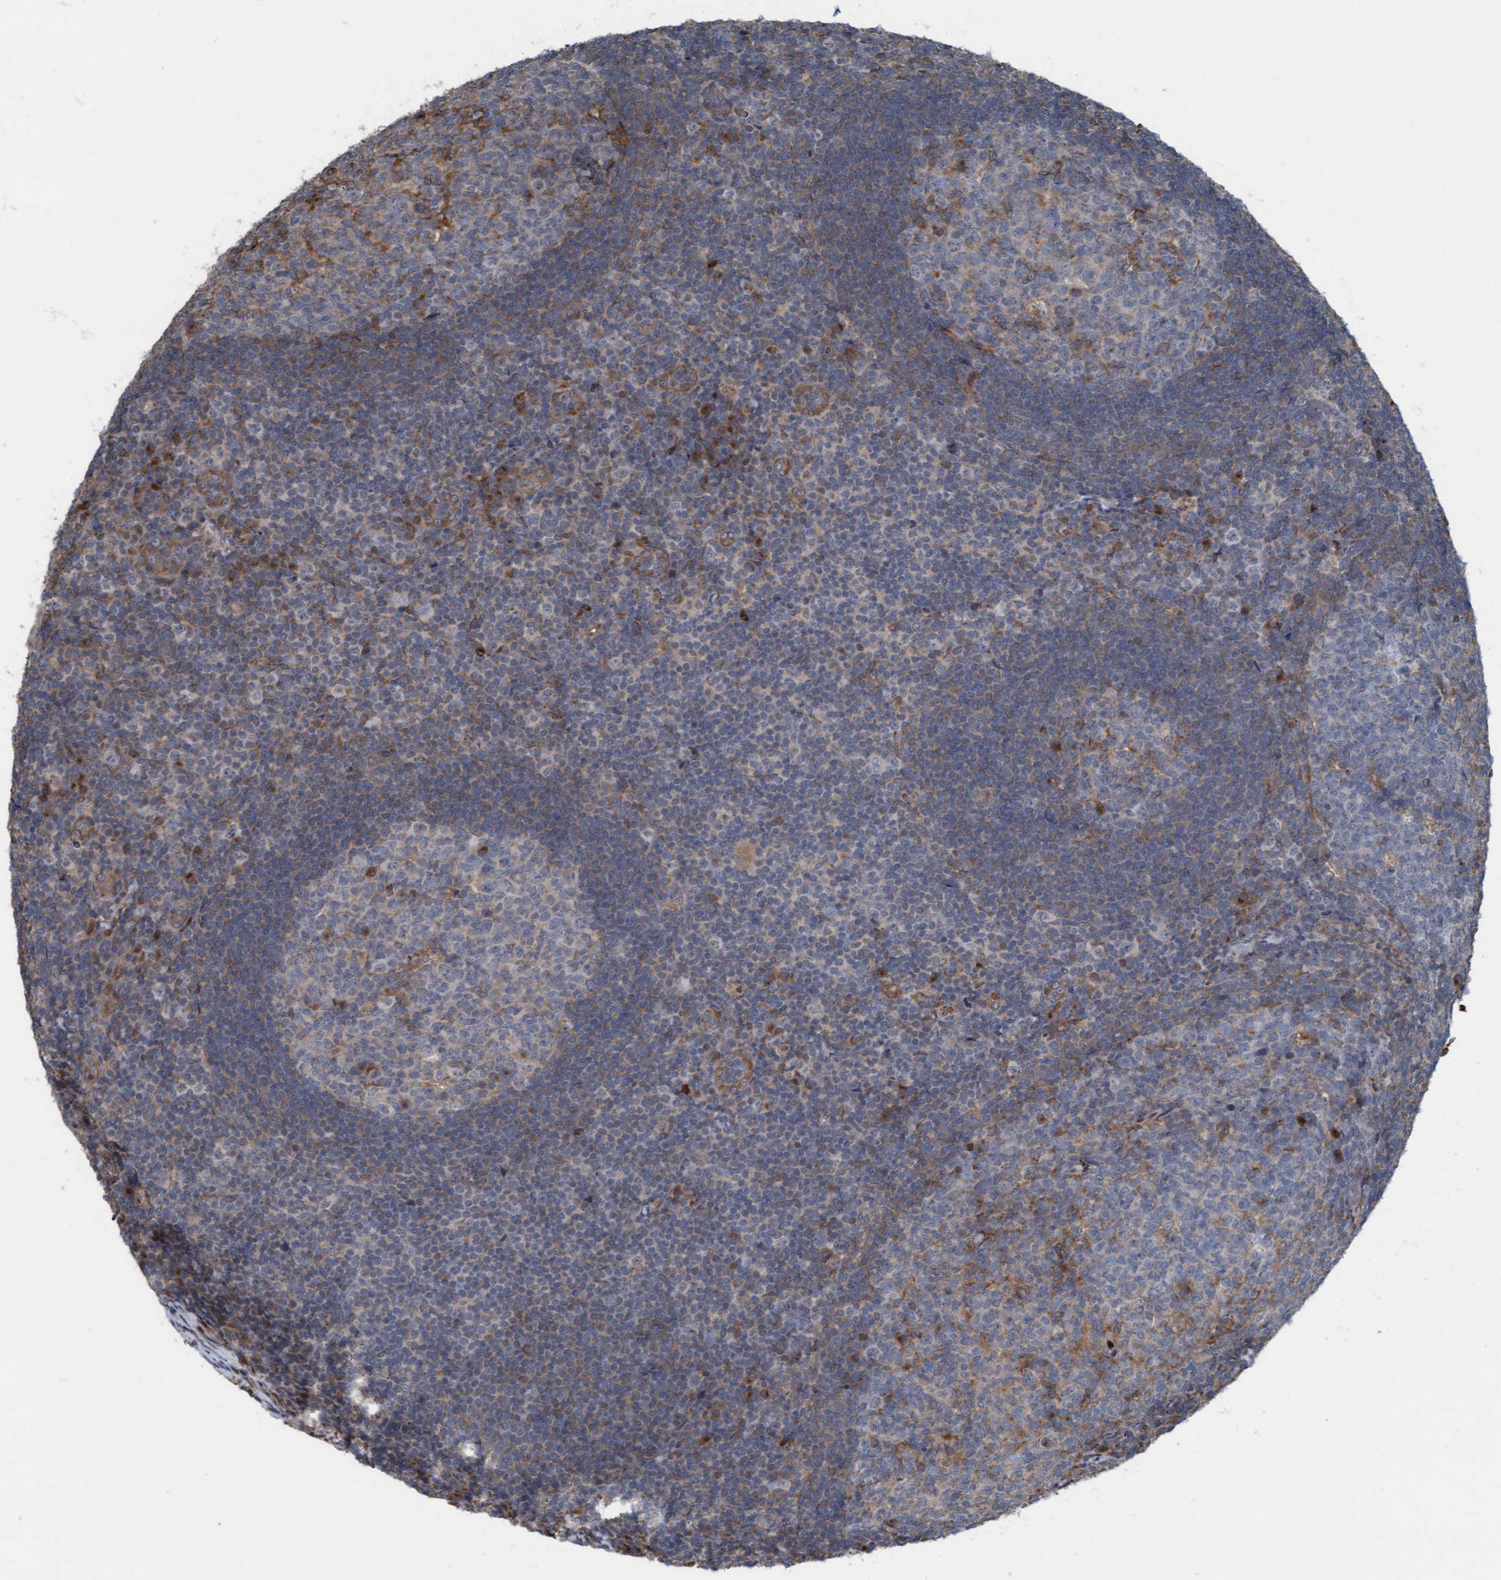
{"staining": {"intensity": "moderate", "quantity": "<25%", "location": "cytoplasmic/membranous"}, "tissue": "tonsil", "cell_type": "Germinal center cells", "image_type": "normal", "snomed": [{"axis": "morphology", "description": "Normal tissue, NOS"}, {"axis": "topography", "description": "Tonsil"}], "caption": "A low amount of moderate cytoplasmic/membranous expression is appreciated in about <25% of germinal center cells in unremarkable tonsil.", "gene": "KLHL26", "patient": {"sex": "male", "age": 37}}